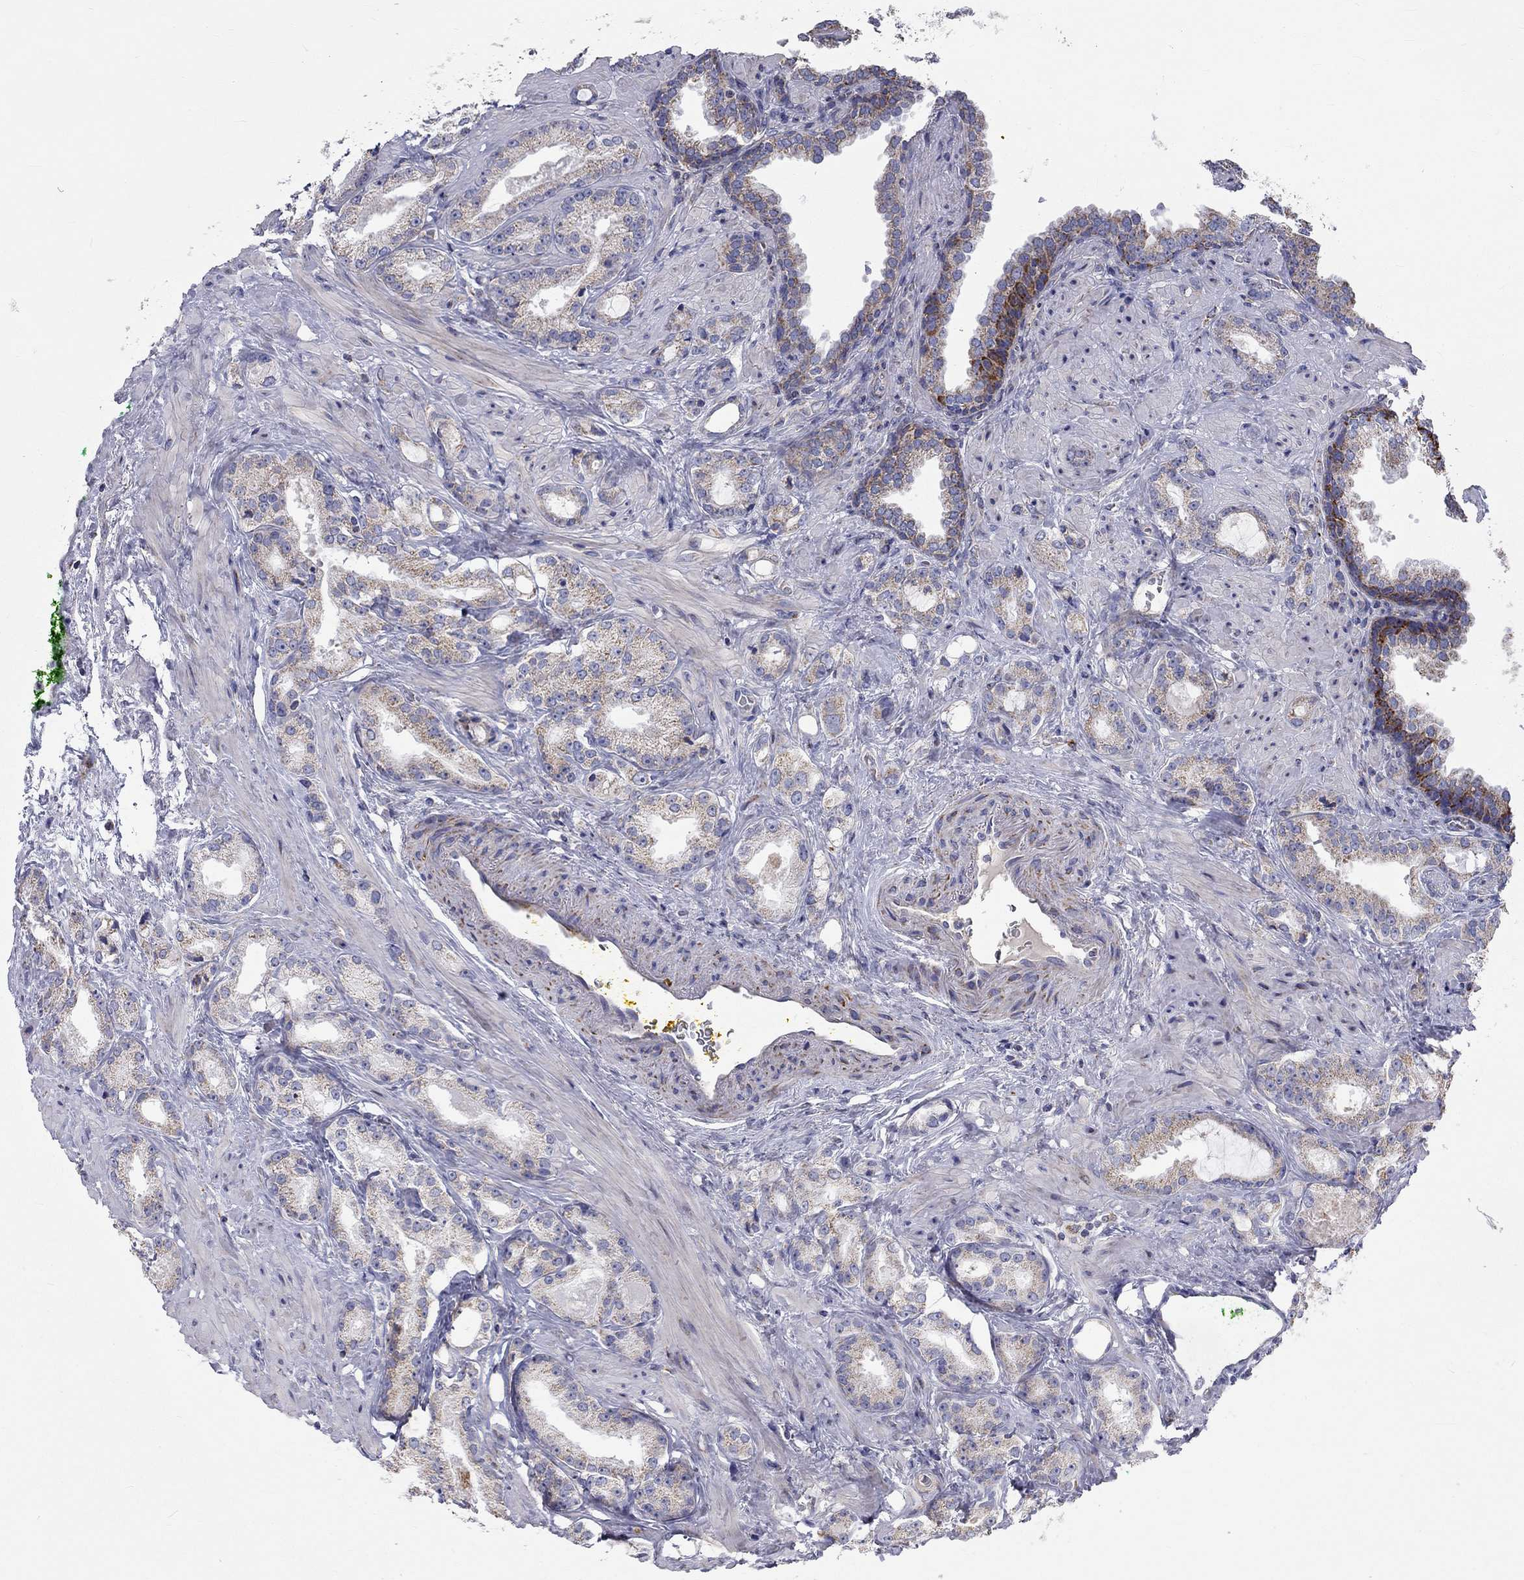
{"staining": {"intensity": "strong", "quantity": "<25%", "location": "cytoplasmic/membranous"}, "tissue": "prostate cancer", "cell_type": "Tumor cells", "image_type": "cancer", "snomed": [{"axis": "morphology", "description": "Adenocarcinoma, Low grade"}, {"axis": "topography", "description": "Prostate"}], "caption": "The micrograph exhibits a brown stain indicating the presence of a protein in the cytoplasmic/membranous of tumor cells in prostate cancer.", "gene": "RCAN1", "patient": {"sex": "male", "age": 68}}